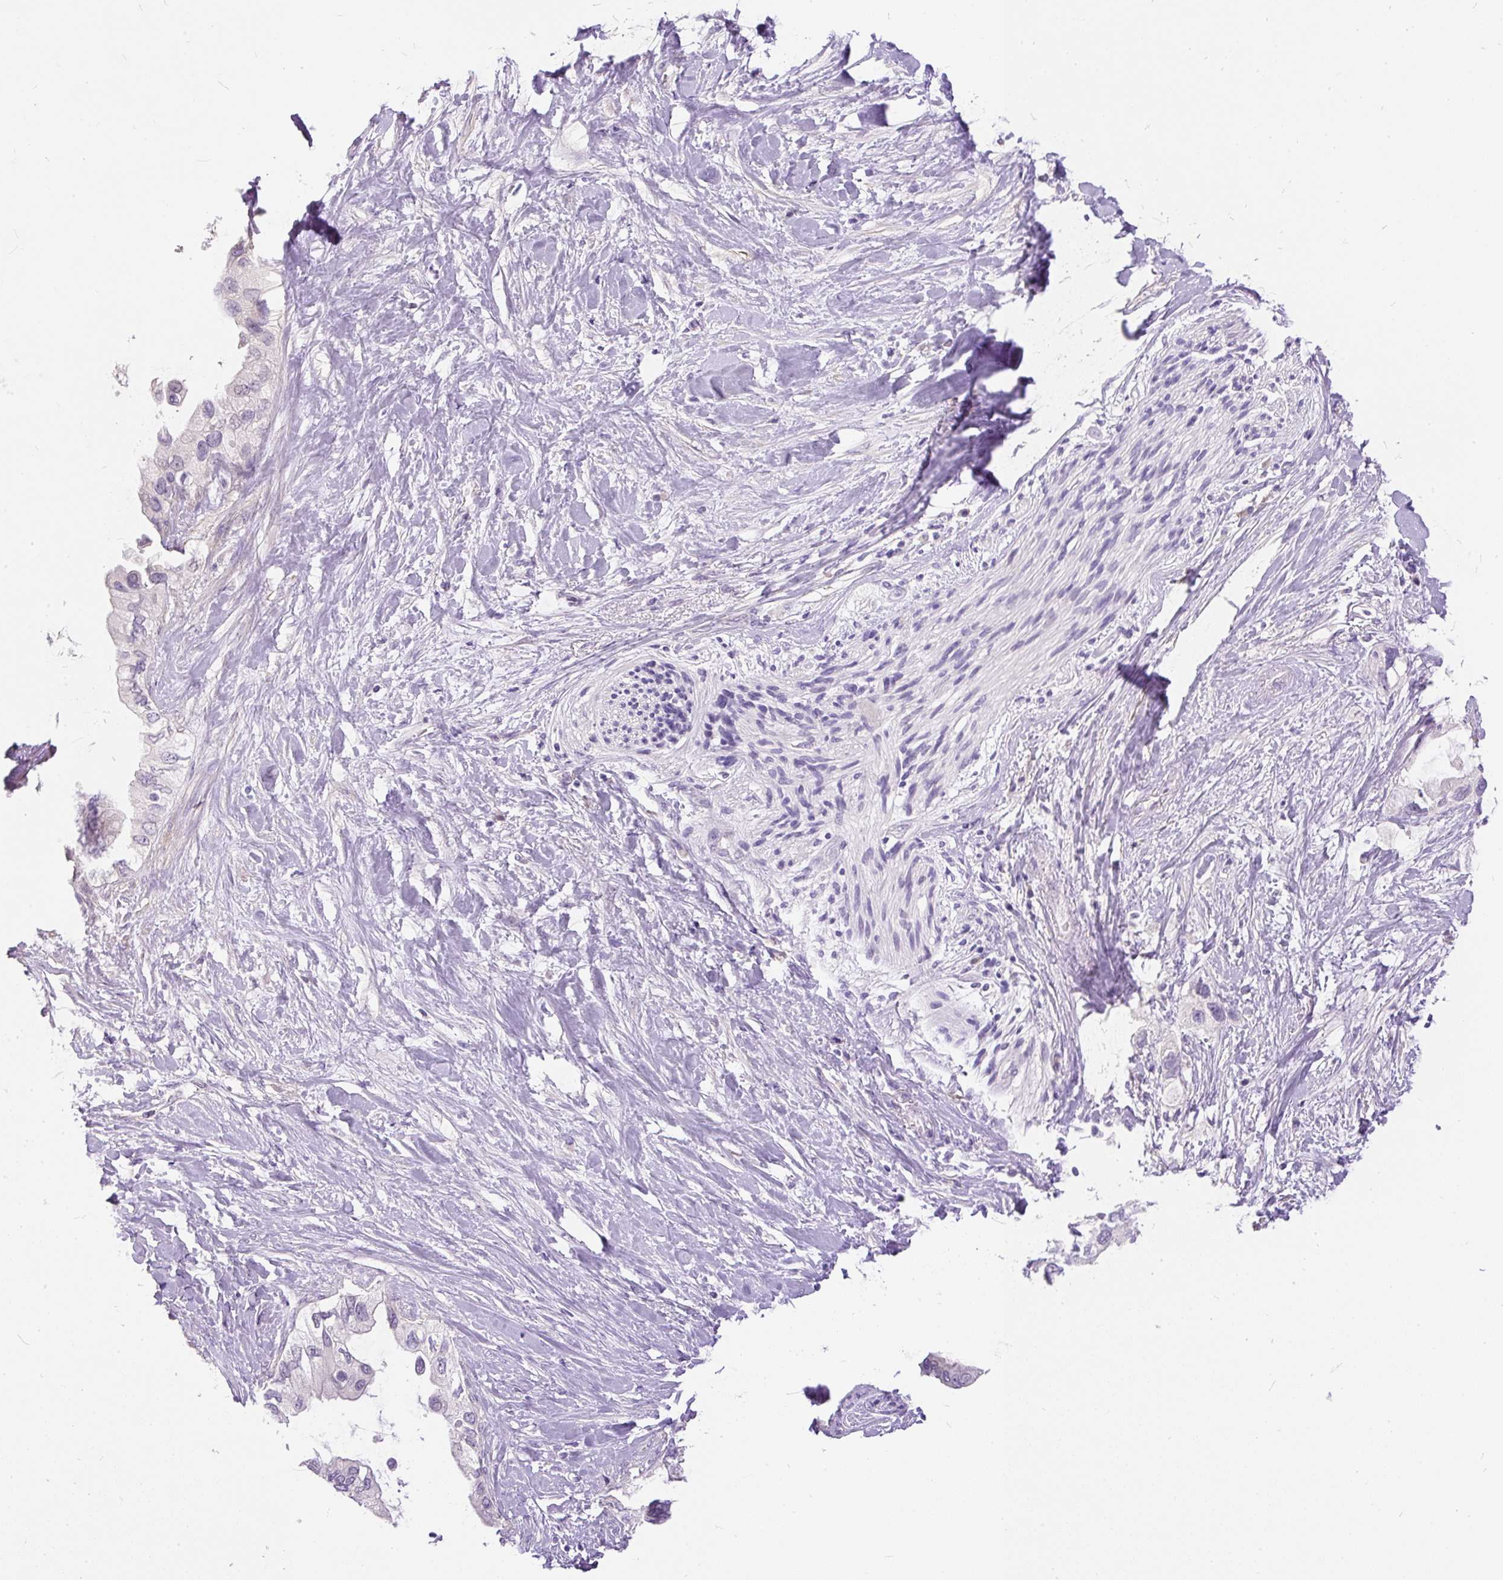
{"staining": {"intensity": "negative", "quantity": "none", "location": "none"}, "tissue": "pancreatic cancer", "cell_type": "Tumor cells", "image_type": "cancer", "snomed": [{"axis": "morphology", "description": "Adenocarcinoma, NOS"}, {"axis": "topography", "description": "Pancreas"}], "caption": "Tumor cells are negative for brown protein staining in pancreatic adenocarcinoma. Brightfield microscopy of IHC stained with DAB (brown) and hematoxylin (blue), captured at high magnification.", "gene": "KRTAP20-3", "patient": {"sex": "female", "age": 56}}